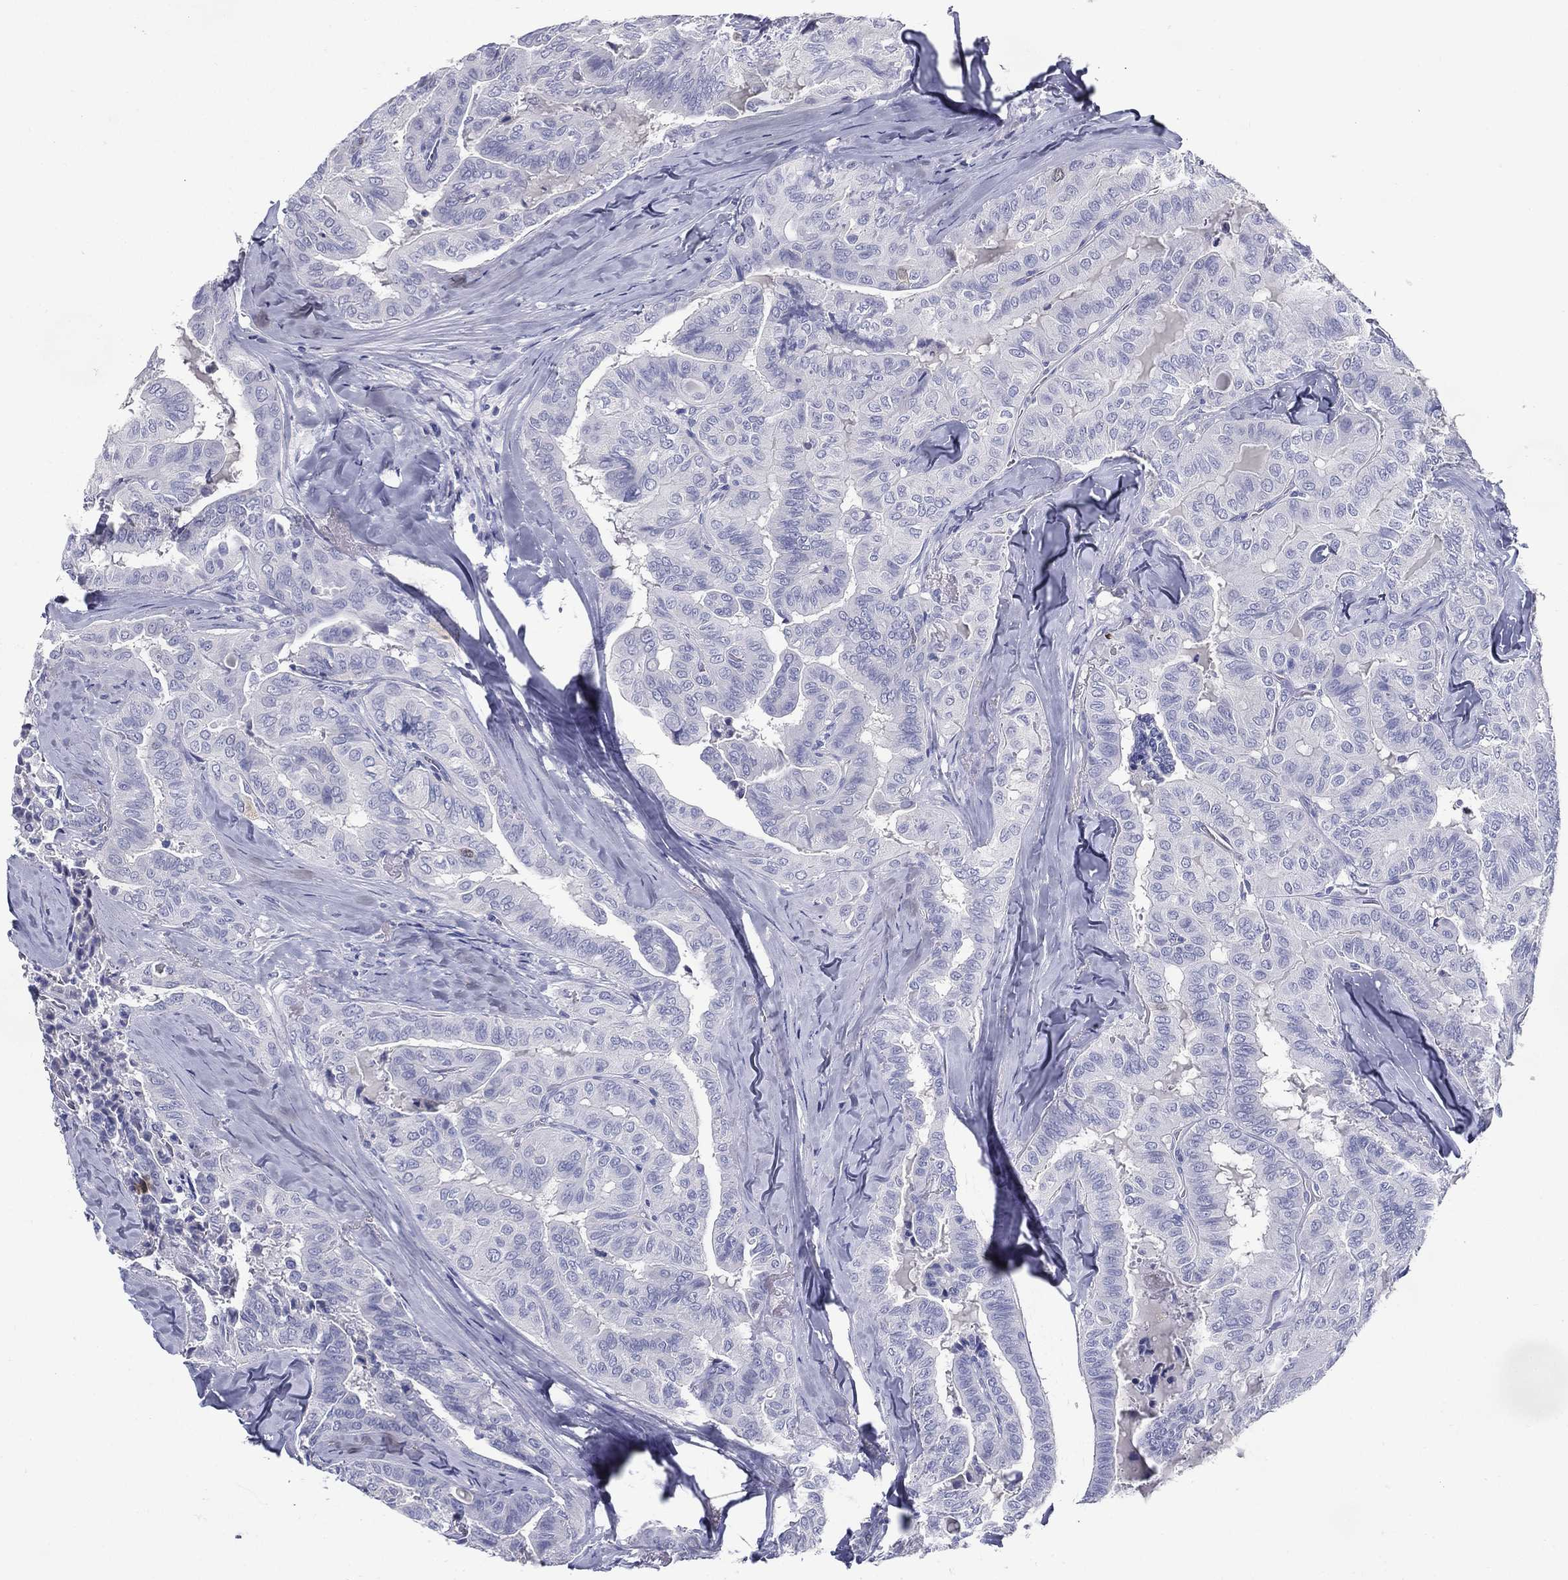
{"staining": {"intensity": "negative", "quantity": "none", "location": "none"}, "tissue": "thyroid cancer", "cell_type": "Tumor cells", "image_type": "cancer", "snomed": [{"axis": "morphology", "description": "Papillary adenocarcinoma, NOS"}, {"axis": "topography", "description": "Thyroid gland"}], "caption": "High magnification brightfield microscopy of thyroid cancer stained with DAB (brown) and counterstained with hematoxylin (blue): tumor cells show no significant staining.", "gene": "KIF2C", "patient": {"sex": "female", "age": 68}}